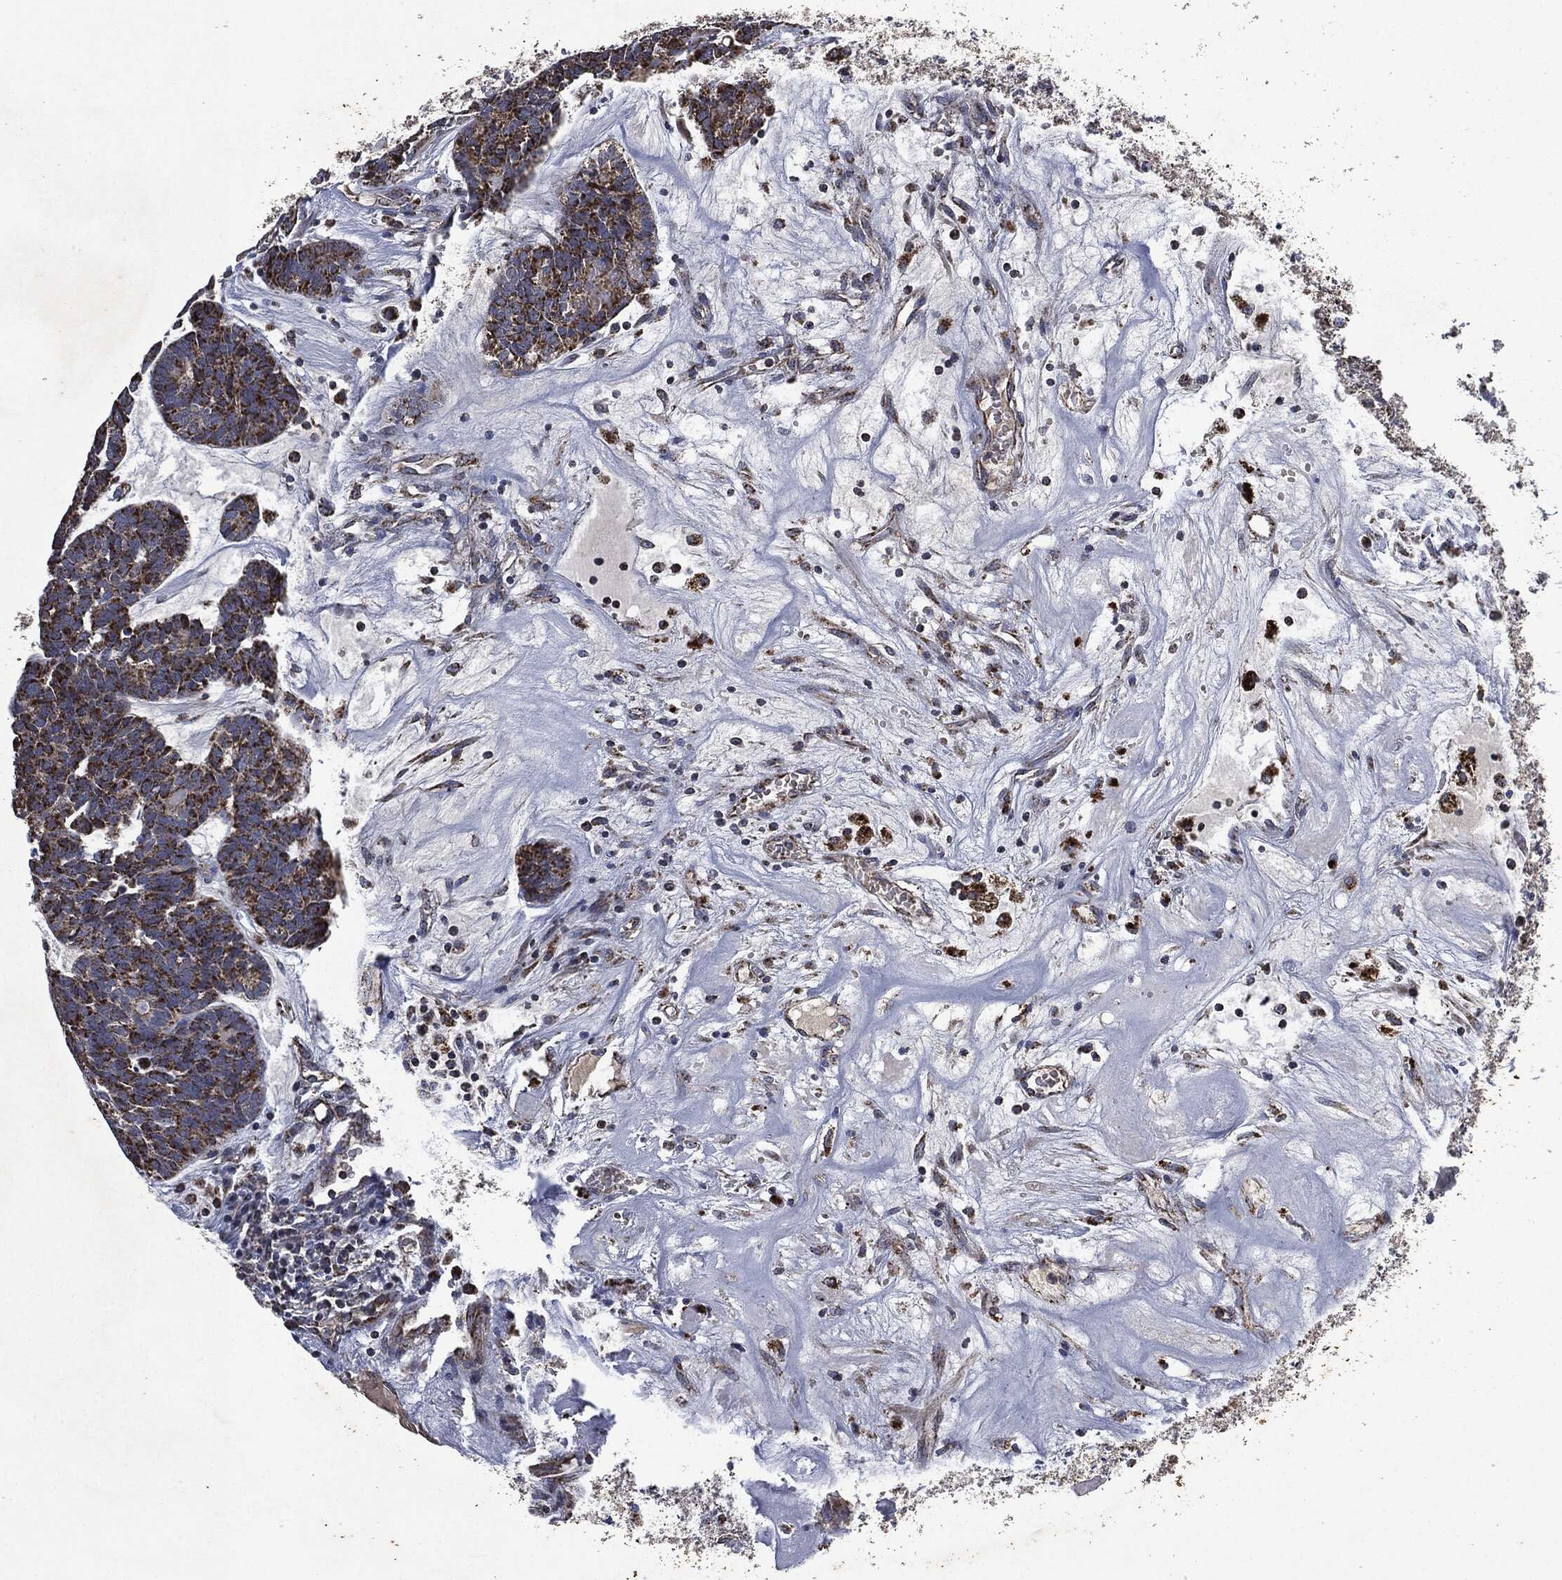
{"staining": {"intensity": "strong", "quantity": ">75%", "location": "cytoplasmic/membranous"}, "tissue": "head and neck cancer", "cell_type": "Tumor cells", "image_type": "cancer", "snomed": [{"axis": "morphology", "description": "Adenocarcinoma, NOS"}, {"axis": "topography", "description": "Head-Neck"}], "caption": "This photomicrograph exhibits IHC staining of human adenocarcinoma (head and neck), with high strong cytoplasmic/membranous expression in about >75% of tumor cells.", "gene": "RYK", "patient": {"sex": "female", "age": 81}}